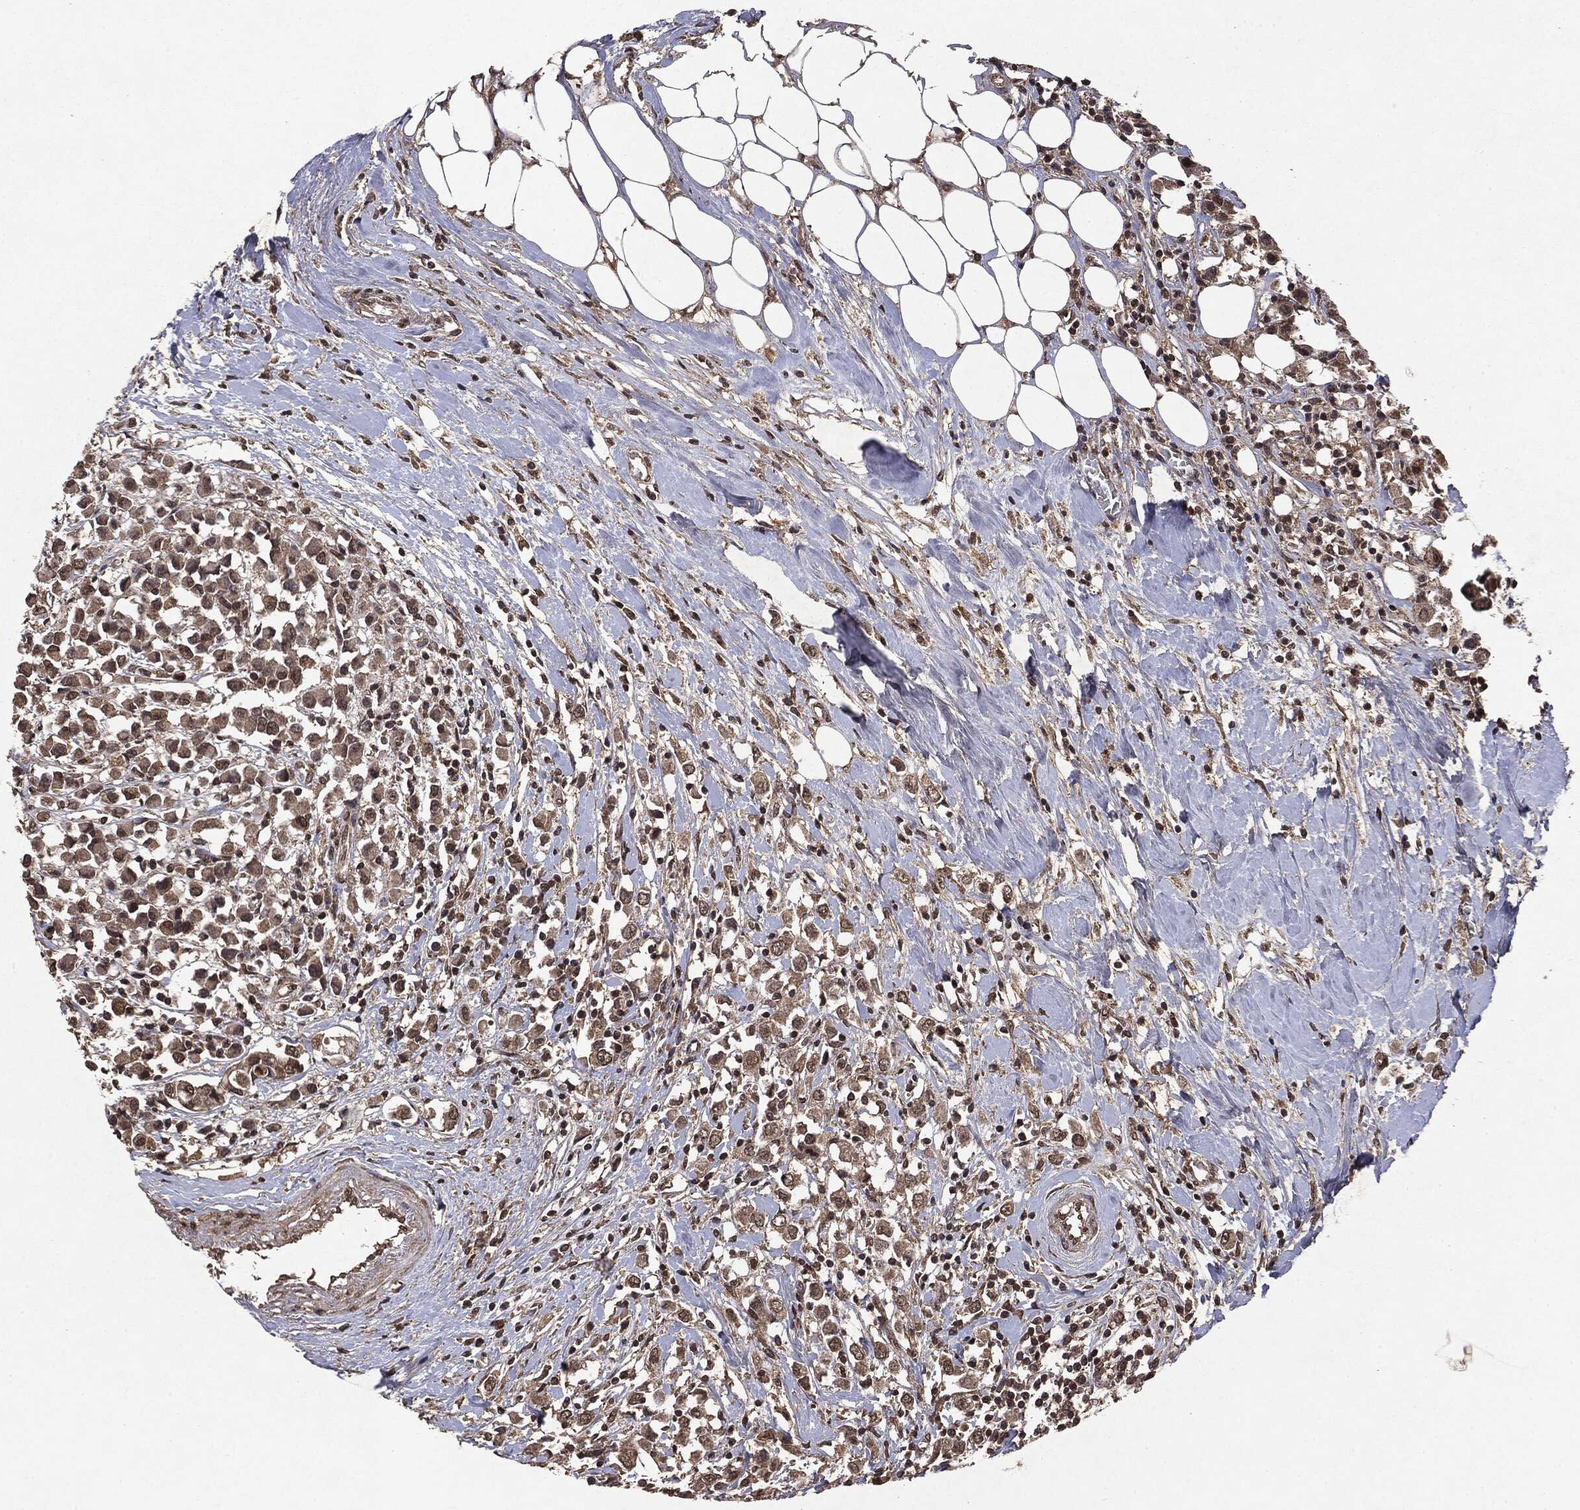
{"staining": {"intensity": "weak", "quantity": ">75%", "location": "cytoplasmic/membranous"}, "tissue": "breast cancer", "cell_type": "Tumor cells", "image_type": "cancer", "snomed": [{"axis": "morphology", "description": "Duct carcinoma"}, {"axis": "topography", "description": "Breast"}], "caption": "Protein staining exhibits weak cytoplasmic/membranous expression in approximately >75% of tumor cells in breast infiltrating ductal carcinoma.", "gene": "PEBP1", "patient": {"sex": "female", "age": 61}}